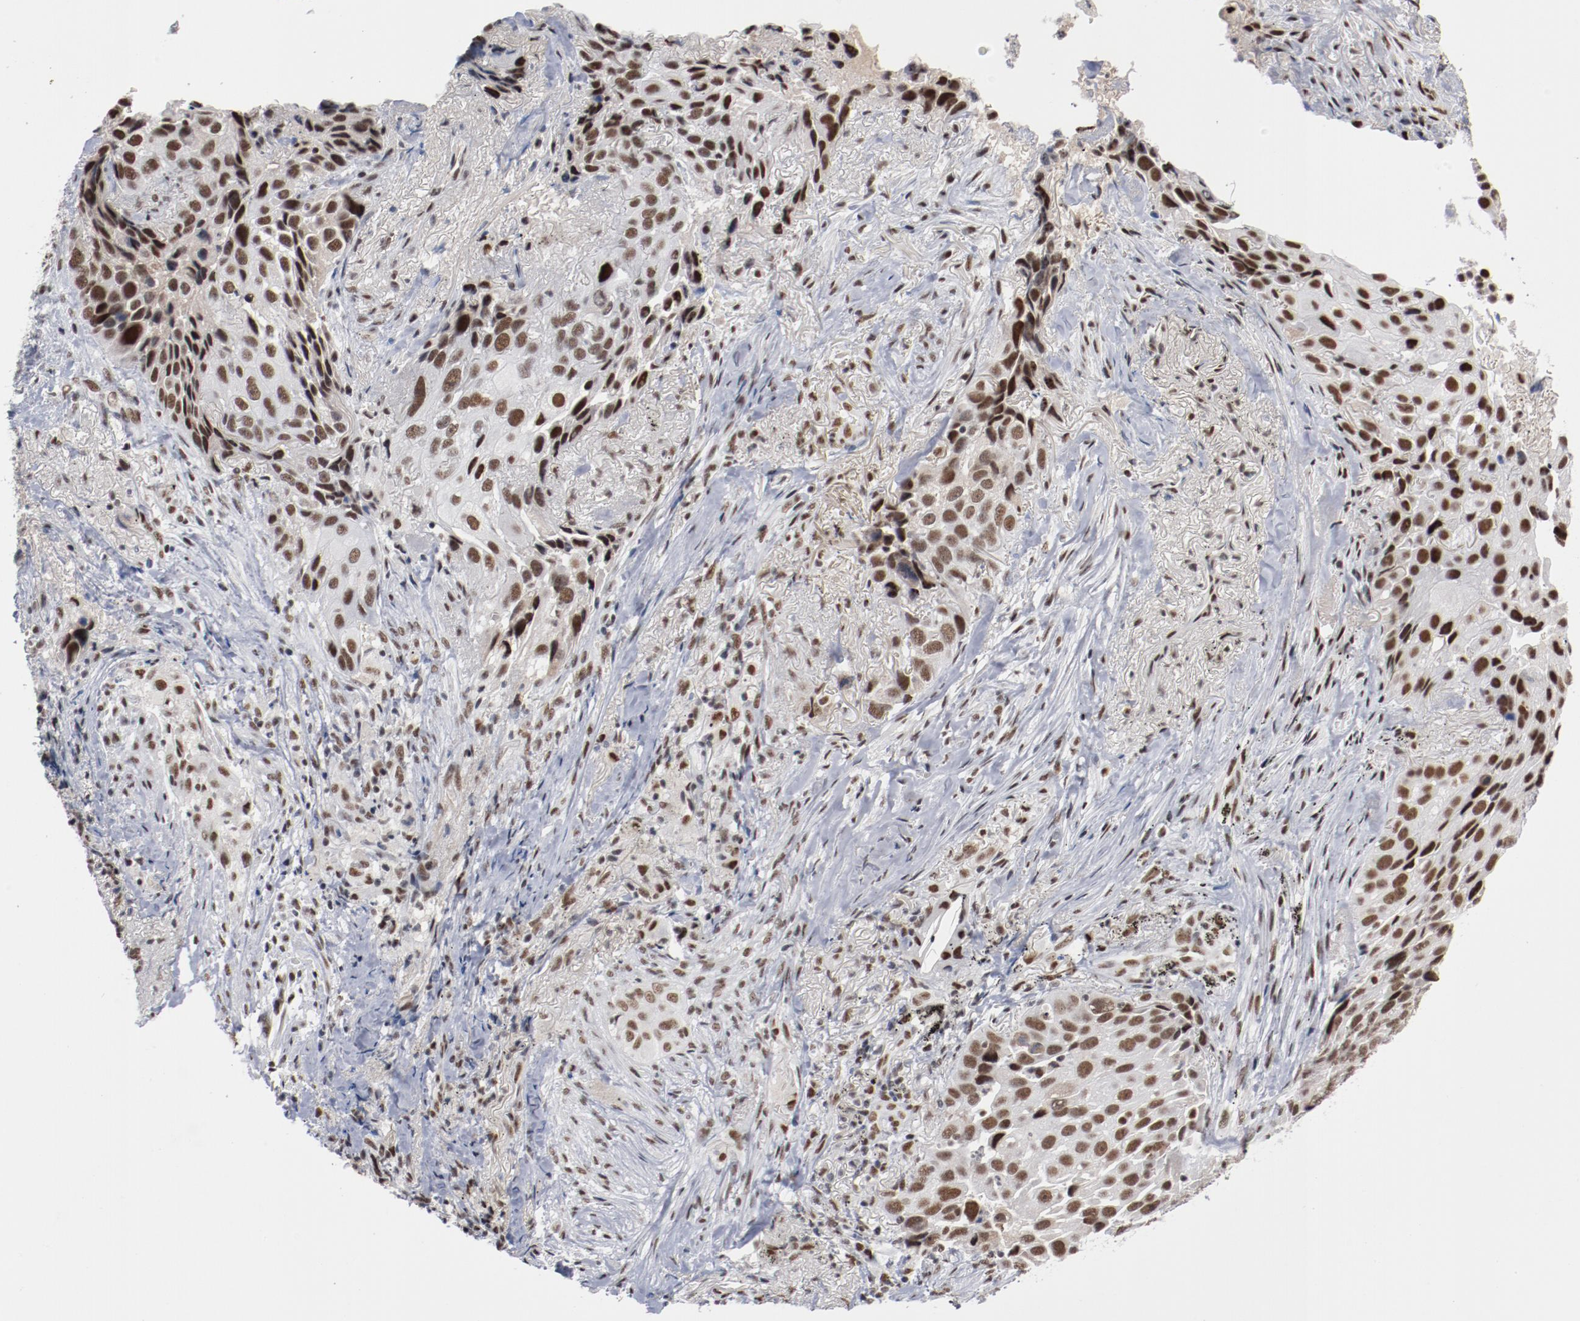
{"staining": {"intensity": "moderate", "quantity": ">75%", "location": "nuclear"}, "tissue": "lung cancer", "cell_type": "Tumor cells", "image_type": "cancer", "snomed": [{"axis": "morphology", "description": "Squamous cell carcinoma, NOS"}, {"axis": "topography", "description": "Lung"}], "caption": "IHC histopathology image of neoplastic tissue: human lung cancer stained using IHC demonstrates medium levels of moderate protein expression localized specifically in the nuclear of tumor cells, appearing as a nuclear brown color.", "gene": "BUB3", "patient": {"sex": "male", "age": 54}}